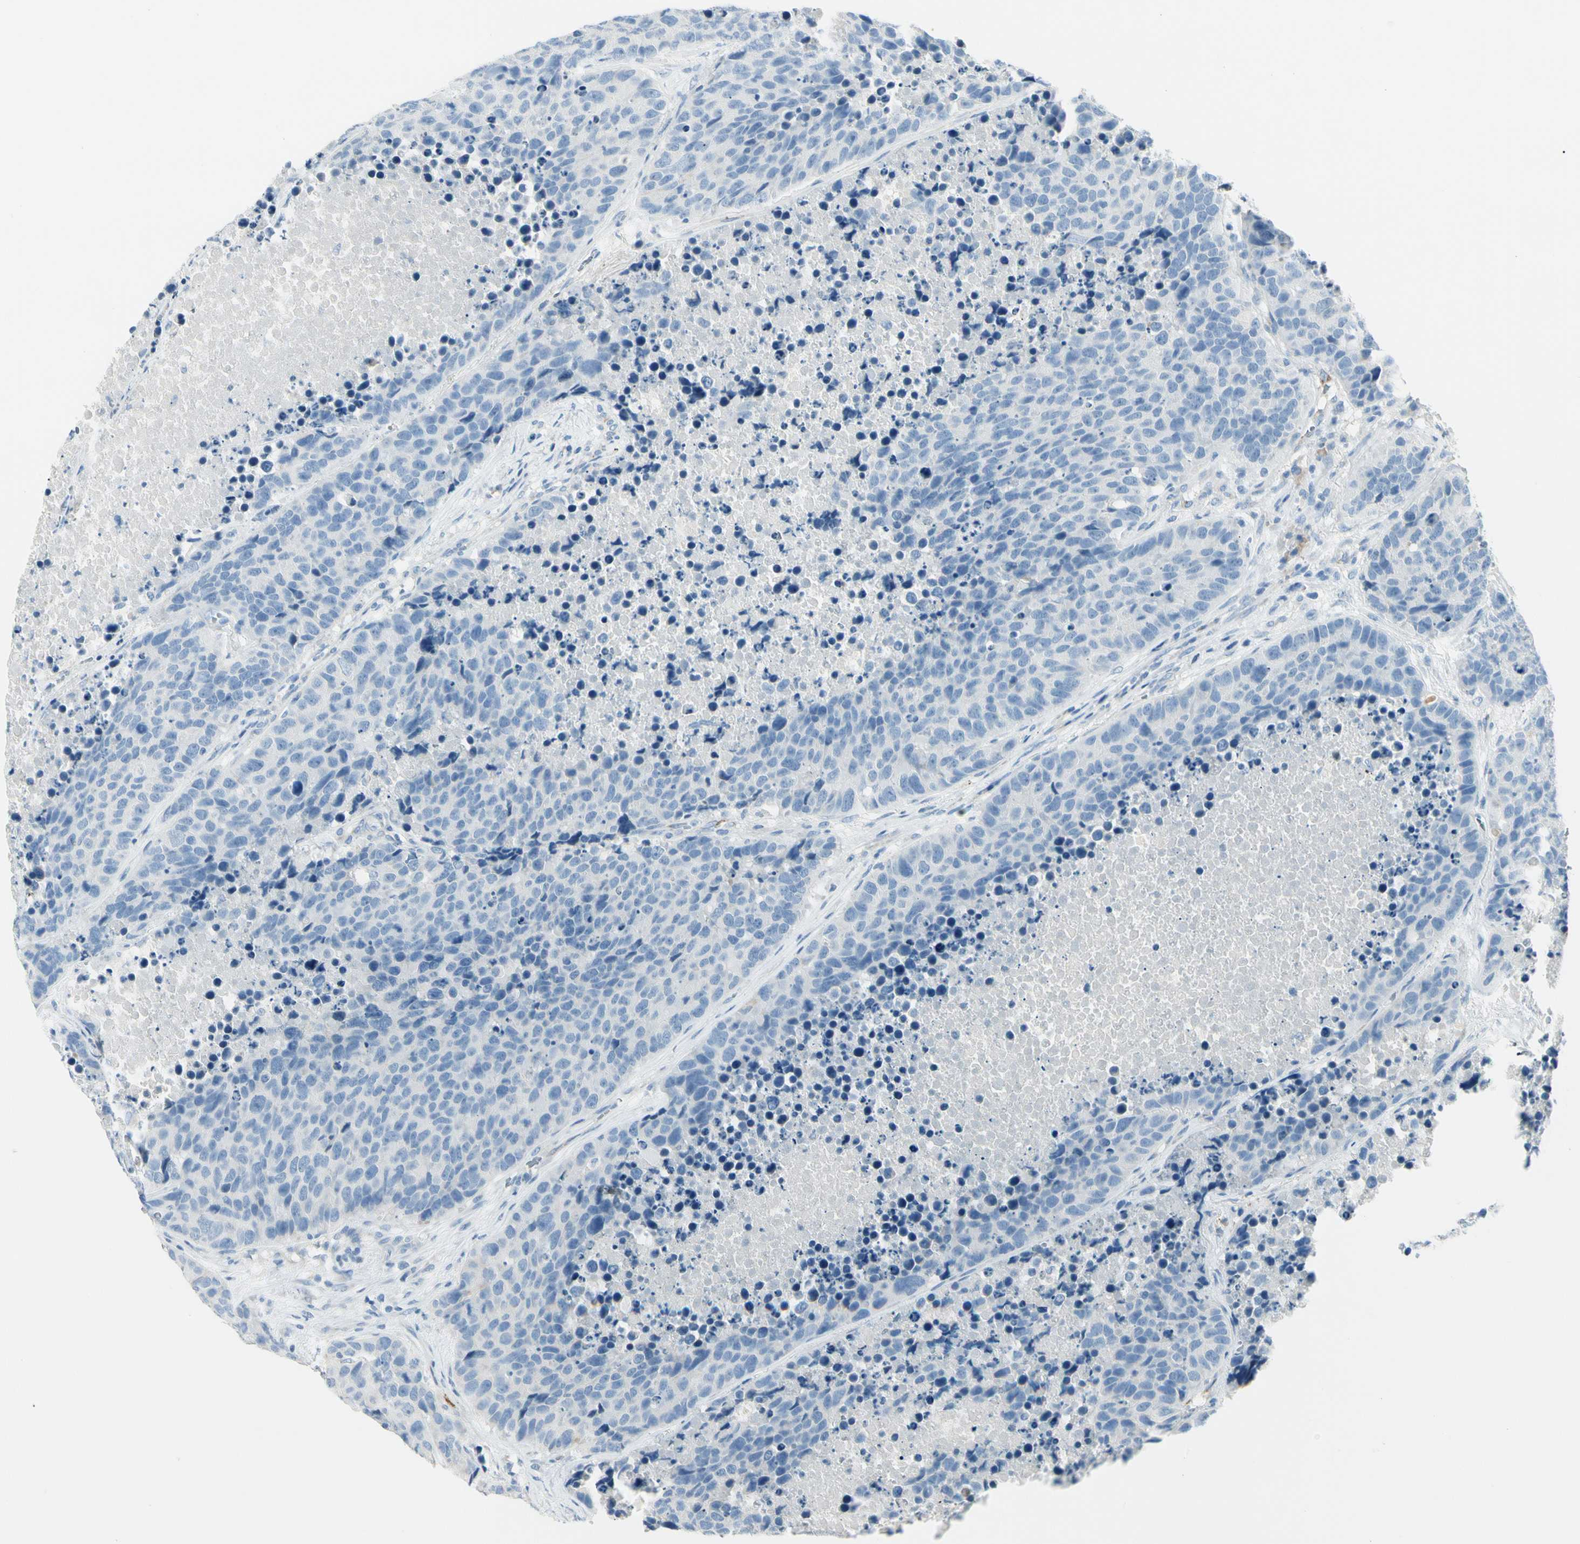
{"staining": {"intensity": "negative", "quantity": "none", "location": "none"}, "tissue": "carcinoid", "cell_type": "Tumor cells", "image_type": "cancer", "snomed": [{"axis": "morphology", "description": "Carcinoid, malignant, NOS"}, {"axis": "topography", "description": "Lung"}], "caption": "High power microscopy photomicrograph of an immunohistochemistry photomicrograph of carcinoid (malignant), revealing no significant staining in tumor cells.", "gene": "SLC6A15", "patient": {"sex": "male", "age": 60}}